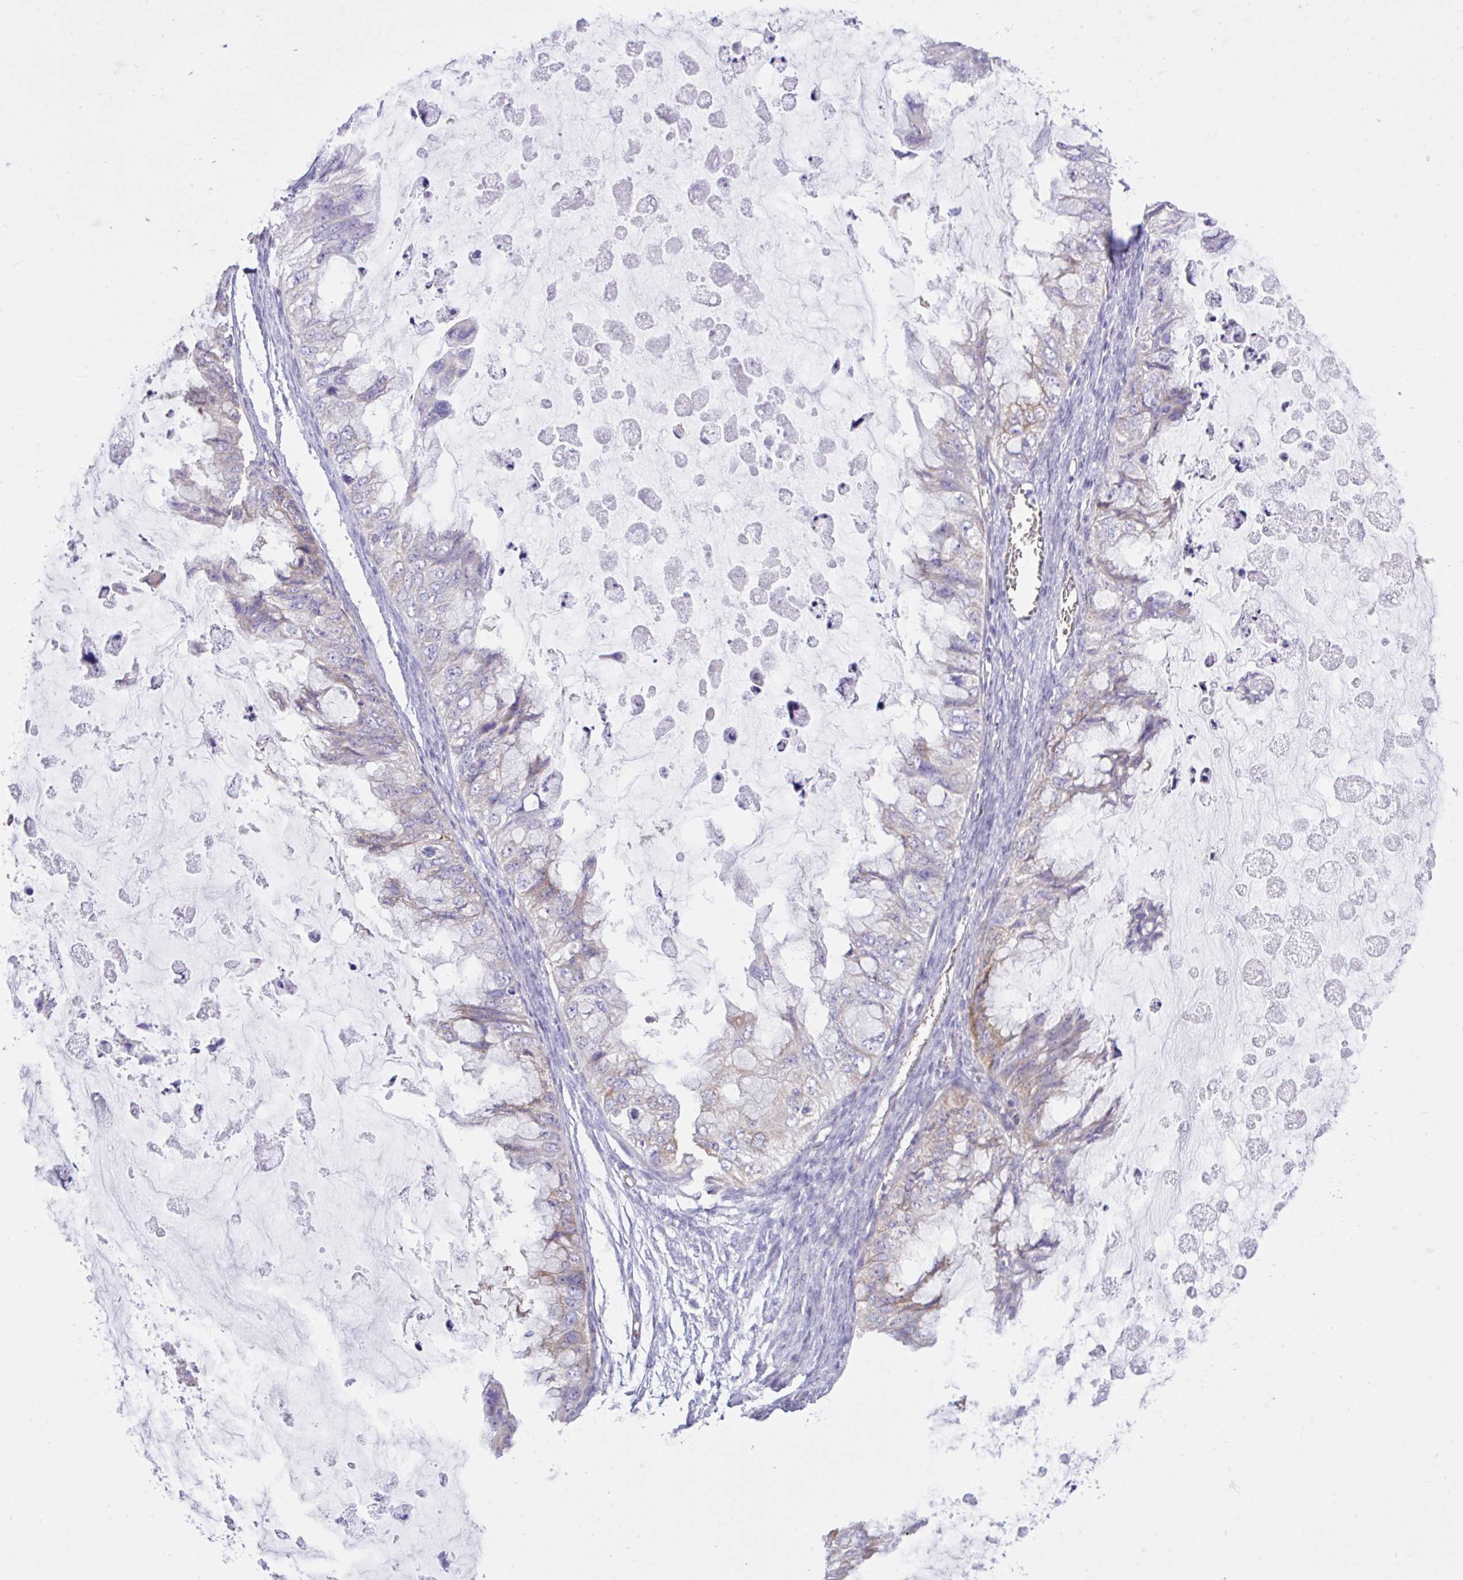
{"staining": {"intensity": "weak", "quantity": "<25%", "location": "cytoplasmic/membranous"}, "tissue": "ovarian cancer", "cell_type": "Tumor cells", "image_type": "cancer", "snomed": [{"axis": "morphology", "description": "Cystadenocarcinoma, mucinous, NOS"}, {"axis": "topography", "description": "Ovary"}], "caption": "Ovarian cancer (mucinous cystadenocarcinoma) was stained to show a protein in brown. There is no significant positivity in tumor cells.", "gene": "EEF1A2", "patient": {"sex": "female", "age": 72}}